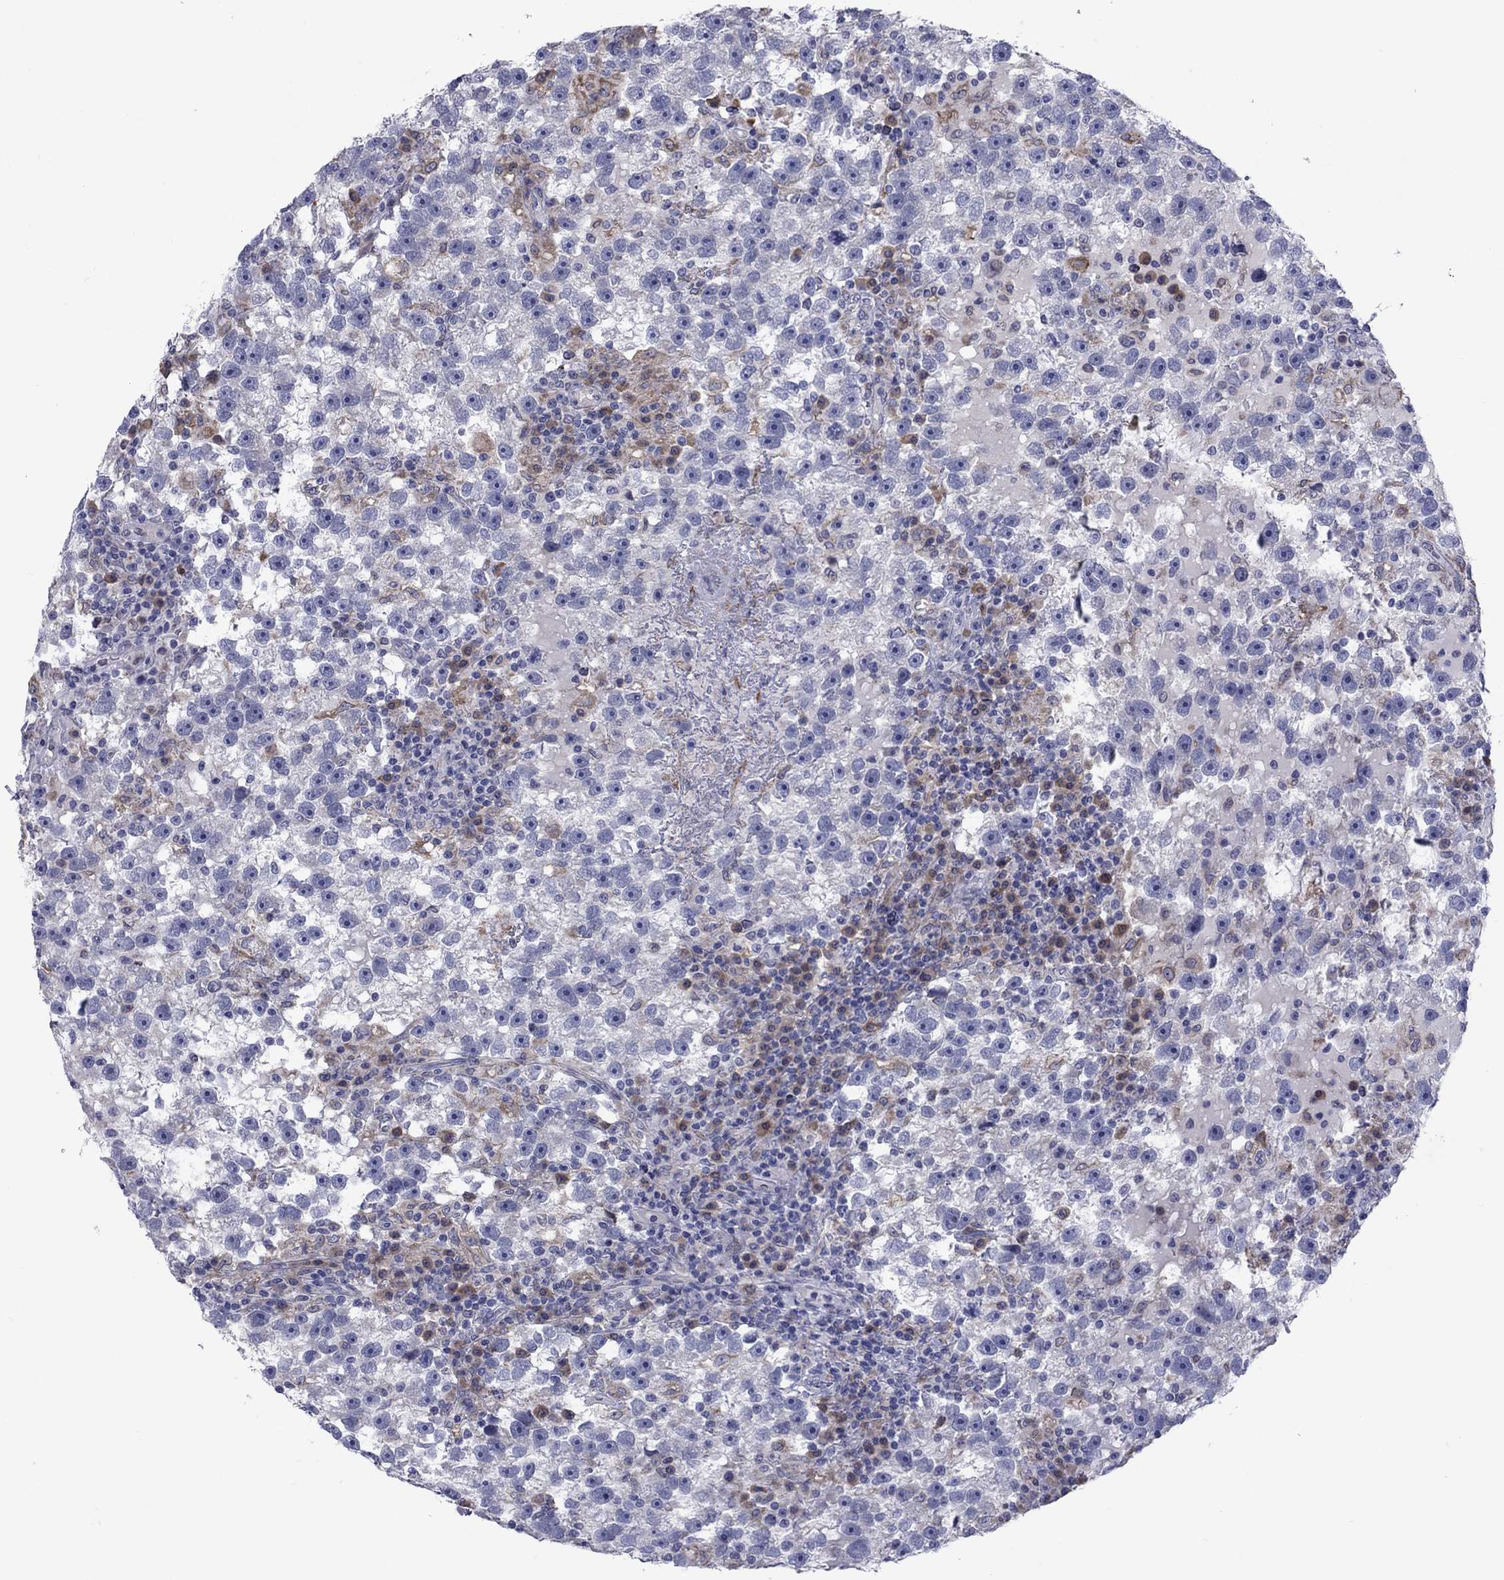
{"staining": {"intensity": "negative", "quantity": "none", "location": "none"}, "tissue": "testis cancer", "cell_type": "Tumor cells", "image_type": "cancer", "snomed": [{"axis": "morphology", "description": "Seminoma, NOS"}, {"axis": "topography", "description": "Testis"}], "caption": "There is no significant staining in tumor cells of testis seminoma.", "gene": "TMPRSS11A", "patient": {"sex": "male", "age": 47}}